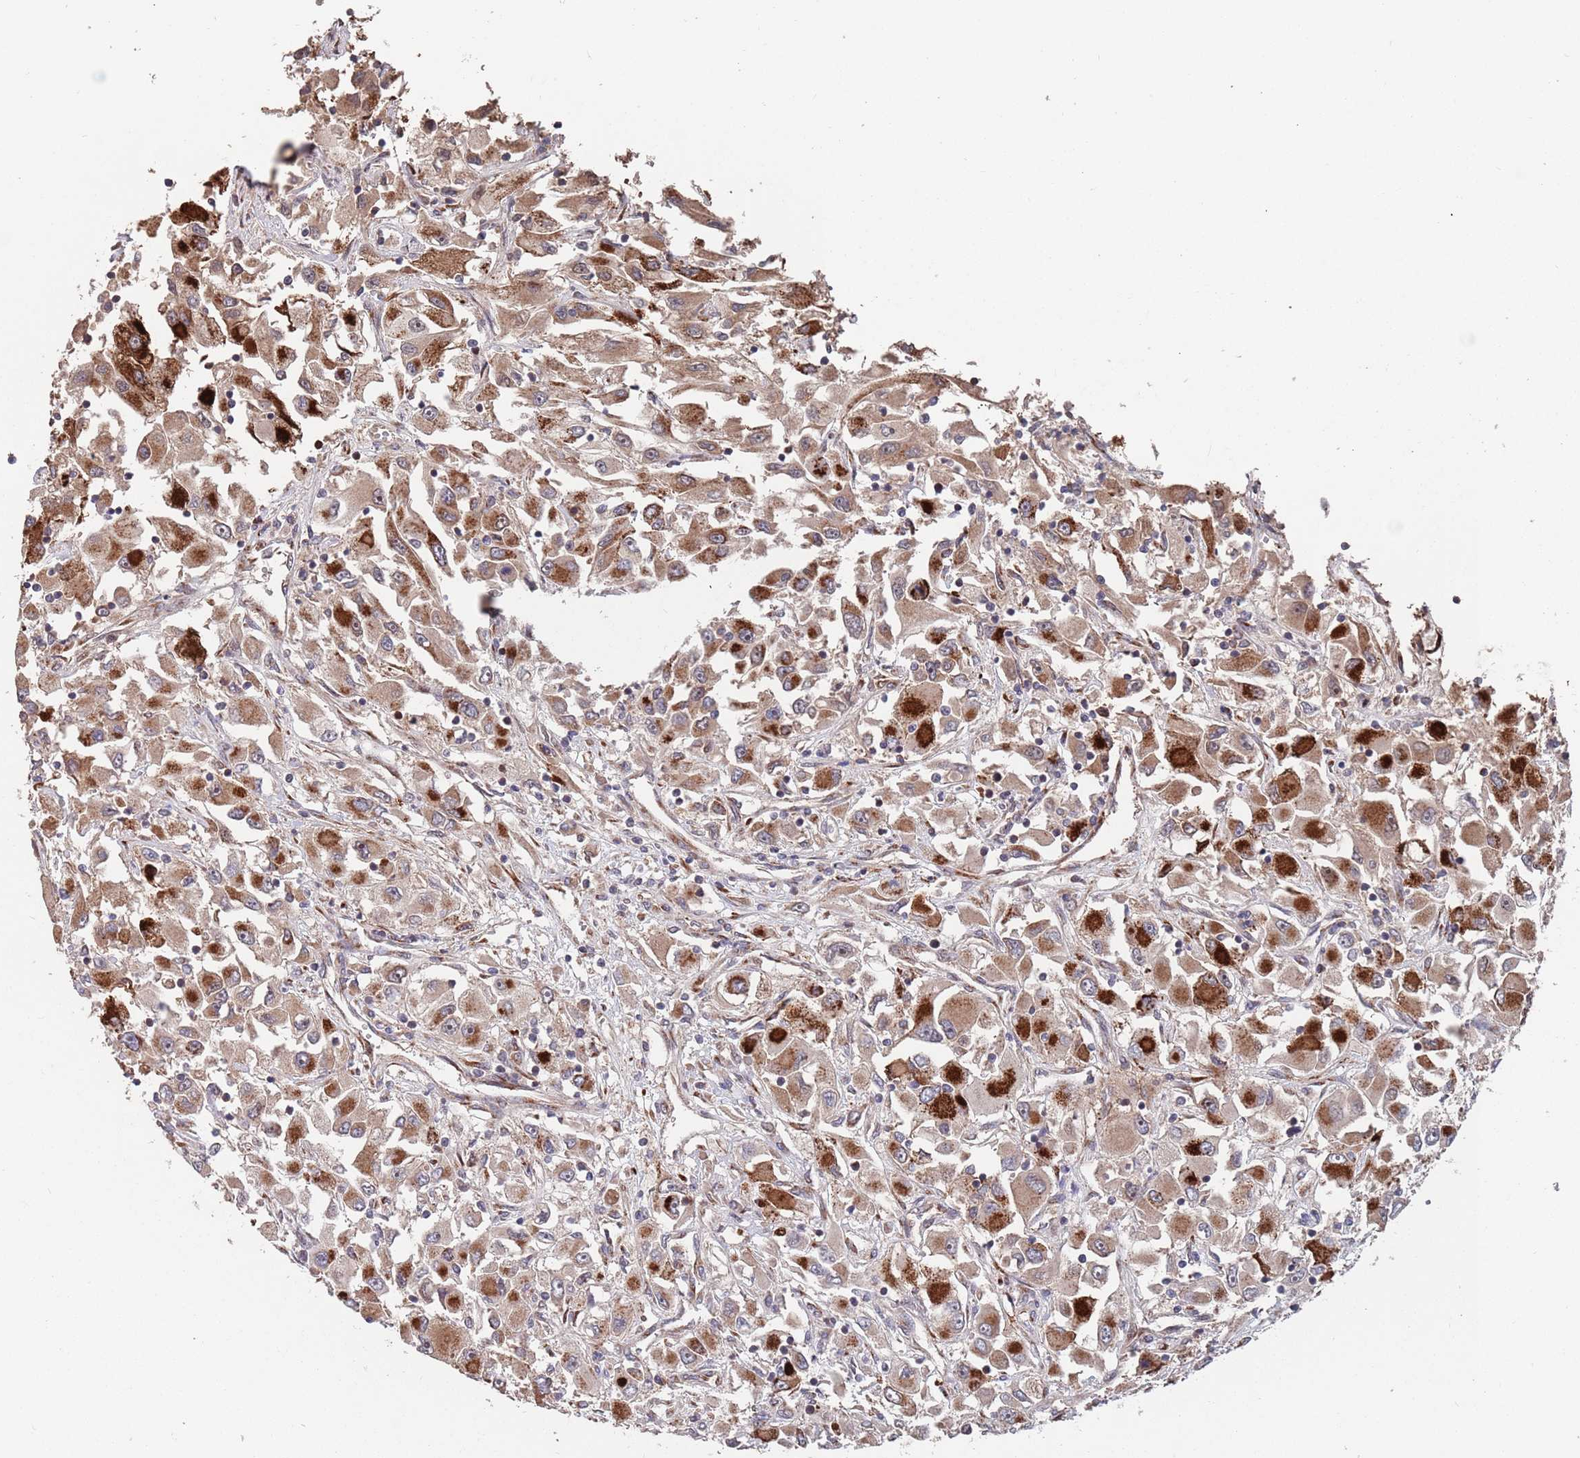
{"staining": {"intensity": "strong", "quantity": ">75%", "location": "cytoplasmic/membranous"}, "tissue": "renal cancer", "cell_type": "Tumor cells", "image_type": "cancer", "snomed": [{"axis": "morphology", "description": "Adenocarcinoma, NOS"}, {"axis": "topography", "description": "Kidney"}], "caption": "This is an image of immunohistochemistry (IHC) staining of renal cancer, which shows strong positivity in the cytoplasmic/membranous of tumor cells.", "gene": "UNC45A", "patient": {"sex": "female", "age": 52}}